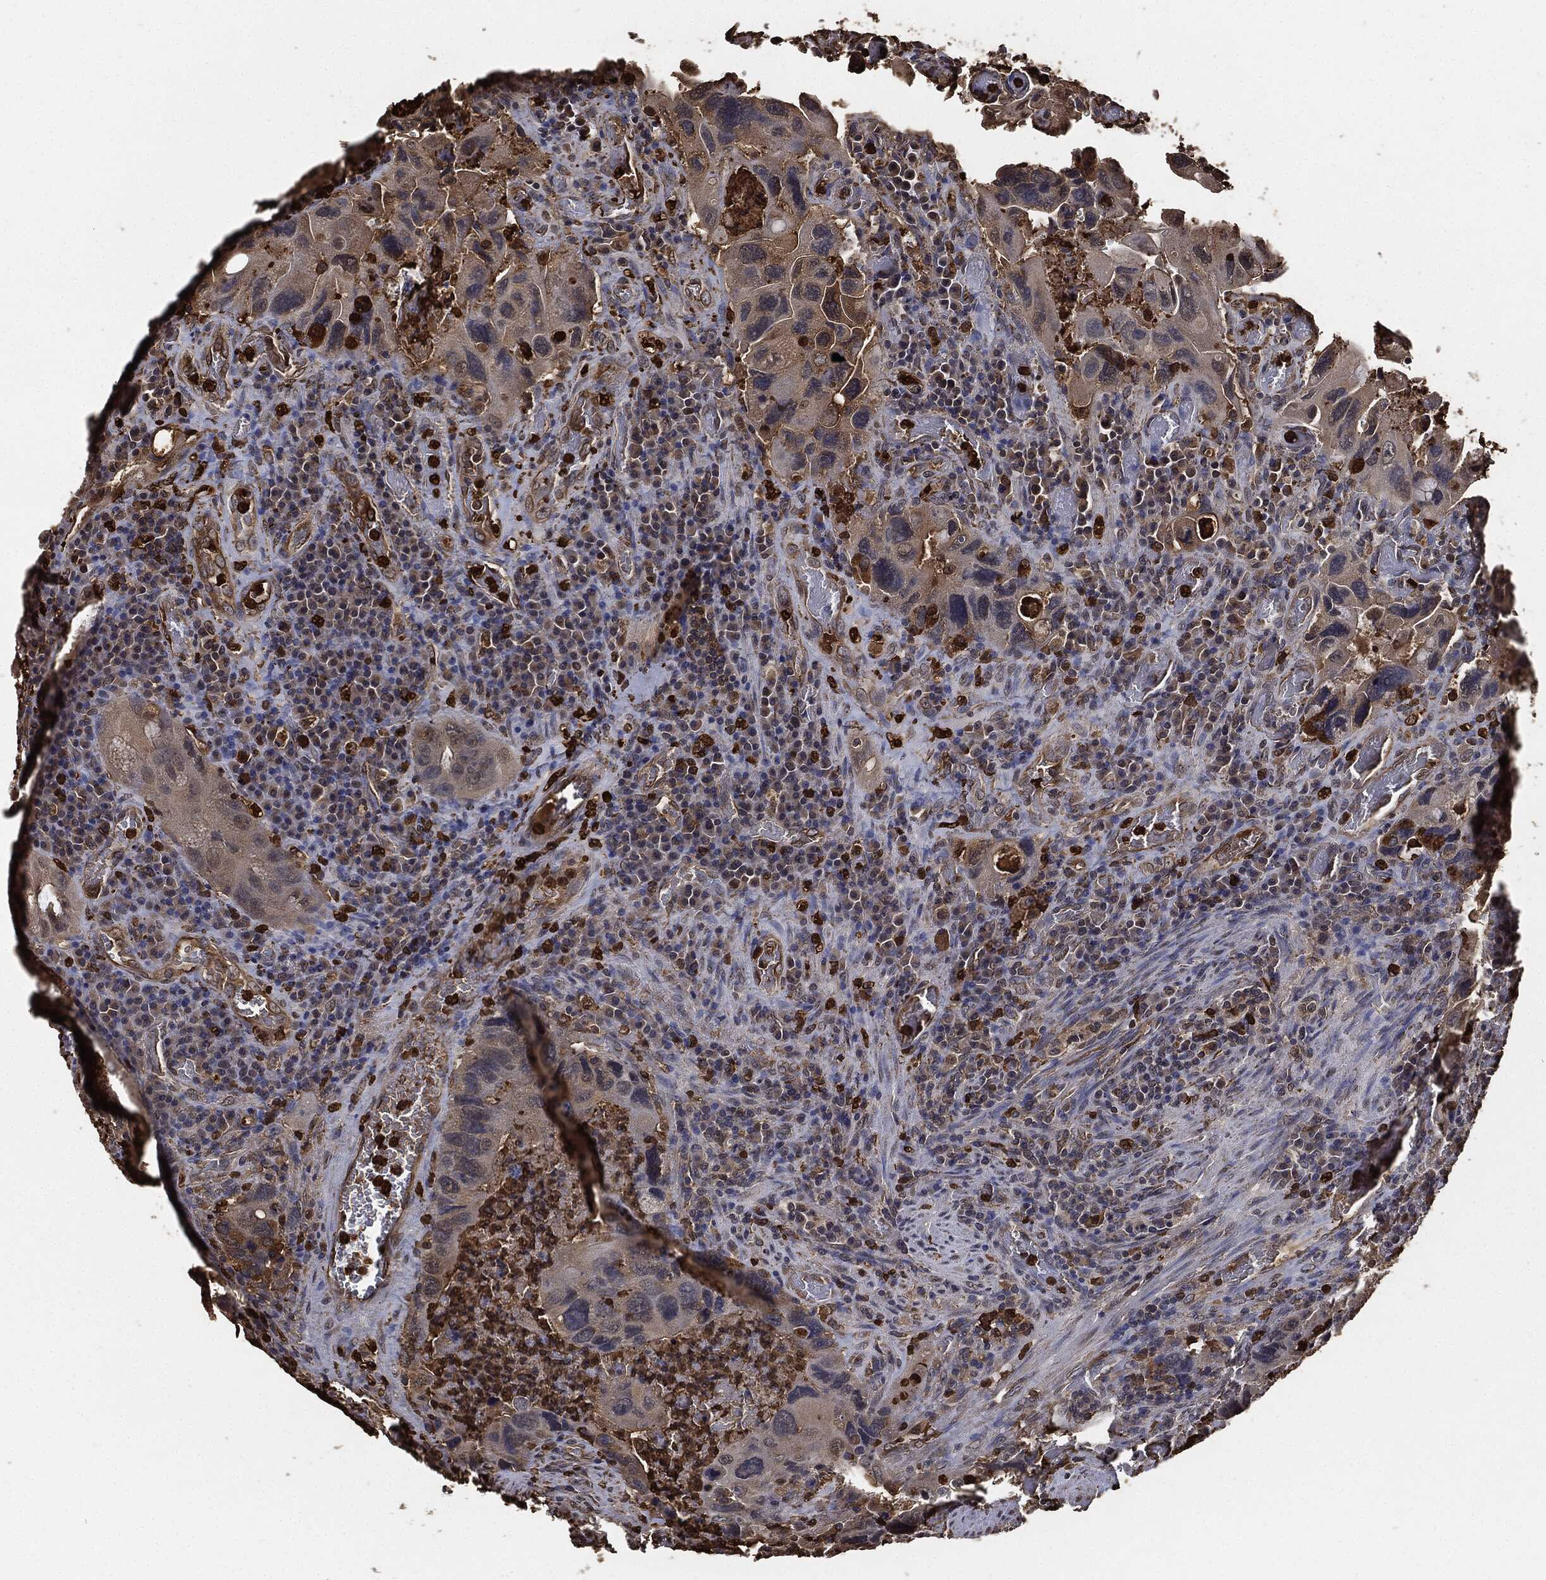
{"staining": {"intensity": "weak", "quantity": "<25%", "location": "cytoplasmic/membranous"}, "tissue": "colorectal cancer", "cell_type": "Tumor cells", "image_type": "cancer", "snomed": [{"axis": "morphology", "description": "Adenocarcinoma, NOS"}, {"axis": "topography", "description": "Rectum"}], "caption": "Protein analysis of colorectal adenocarcinoma reveals no significant staining in tumor cells.", "gene": "S100A9", "patient": {"sex": "male", "age": 62}}